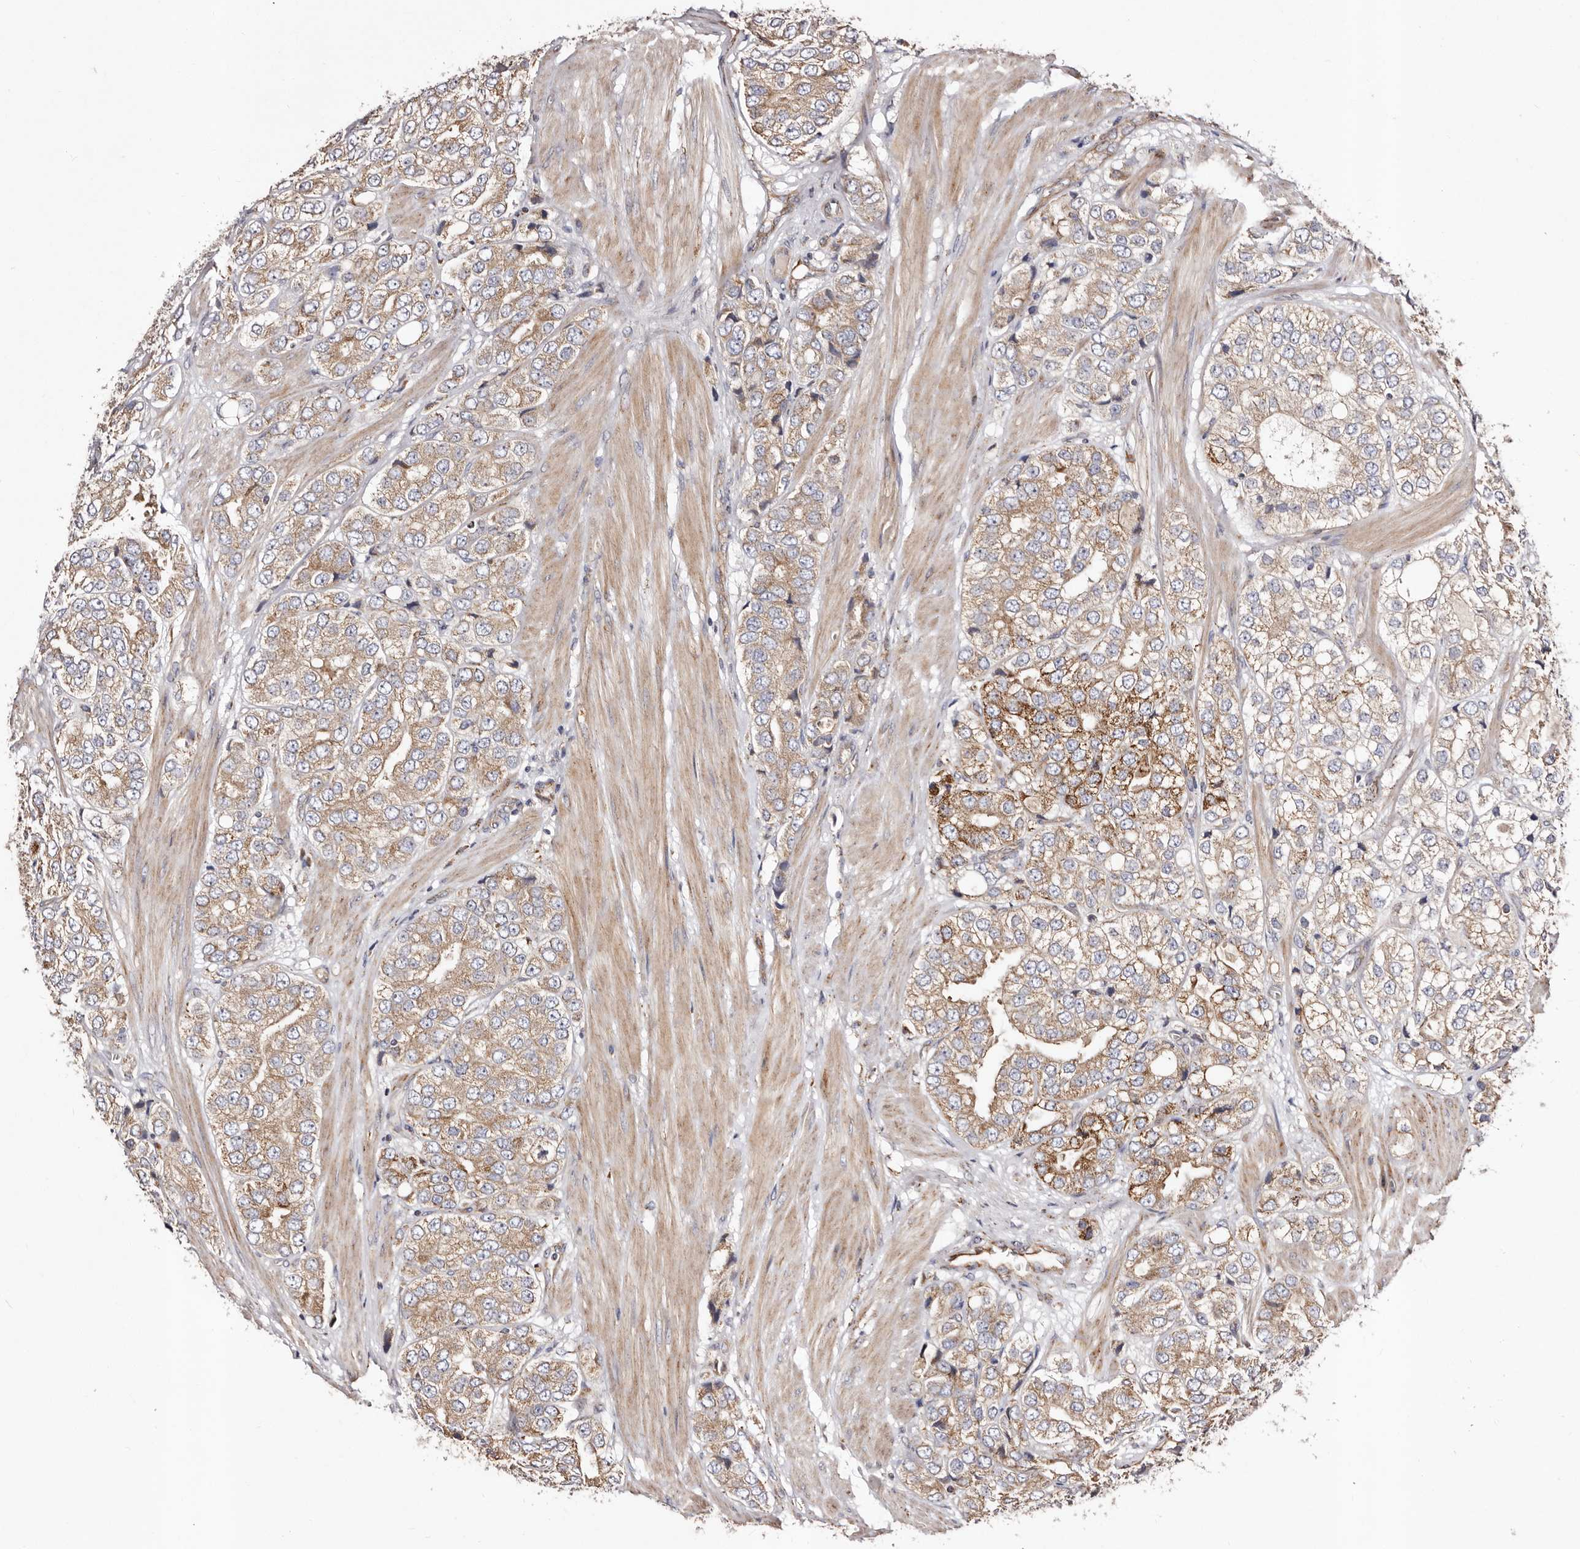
{"staining": {"intensity": "moderate", "quantity": ">75%", "location": "cytoplasmic/membranous"}, "tissue": "prostate cancer", "cell_type": "Tumor cells", "image_type": "cancer", "snomed": [{"axis": "morphology", "description": "Adenocarcinoma, High grade"}, {"axis": "topography", "description": "Prostate"}], "caption": "Prostate adenocarcinoma (high-grade) tissue displays moderate cytoplasmic/membranous staining in about >75% of tumor cells The staining was performed using DAB to visualize the protein expression in brown, while the nuclei were stained in blue with hematoxylin (Magnification: 20x).", "gene": "LUZP1", "patient": {"sex": "male", "age": 50}}